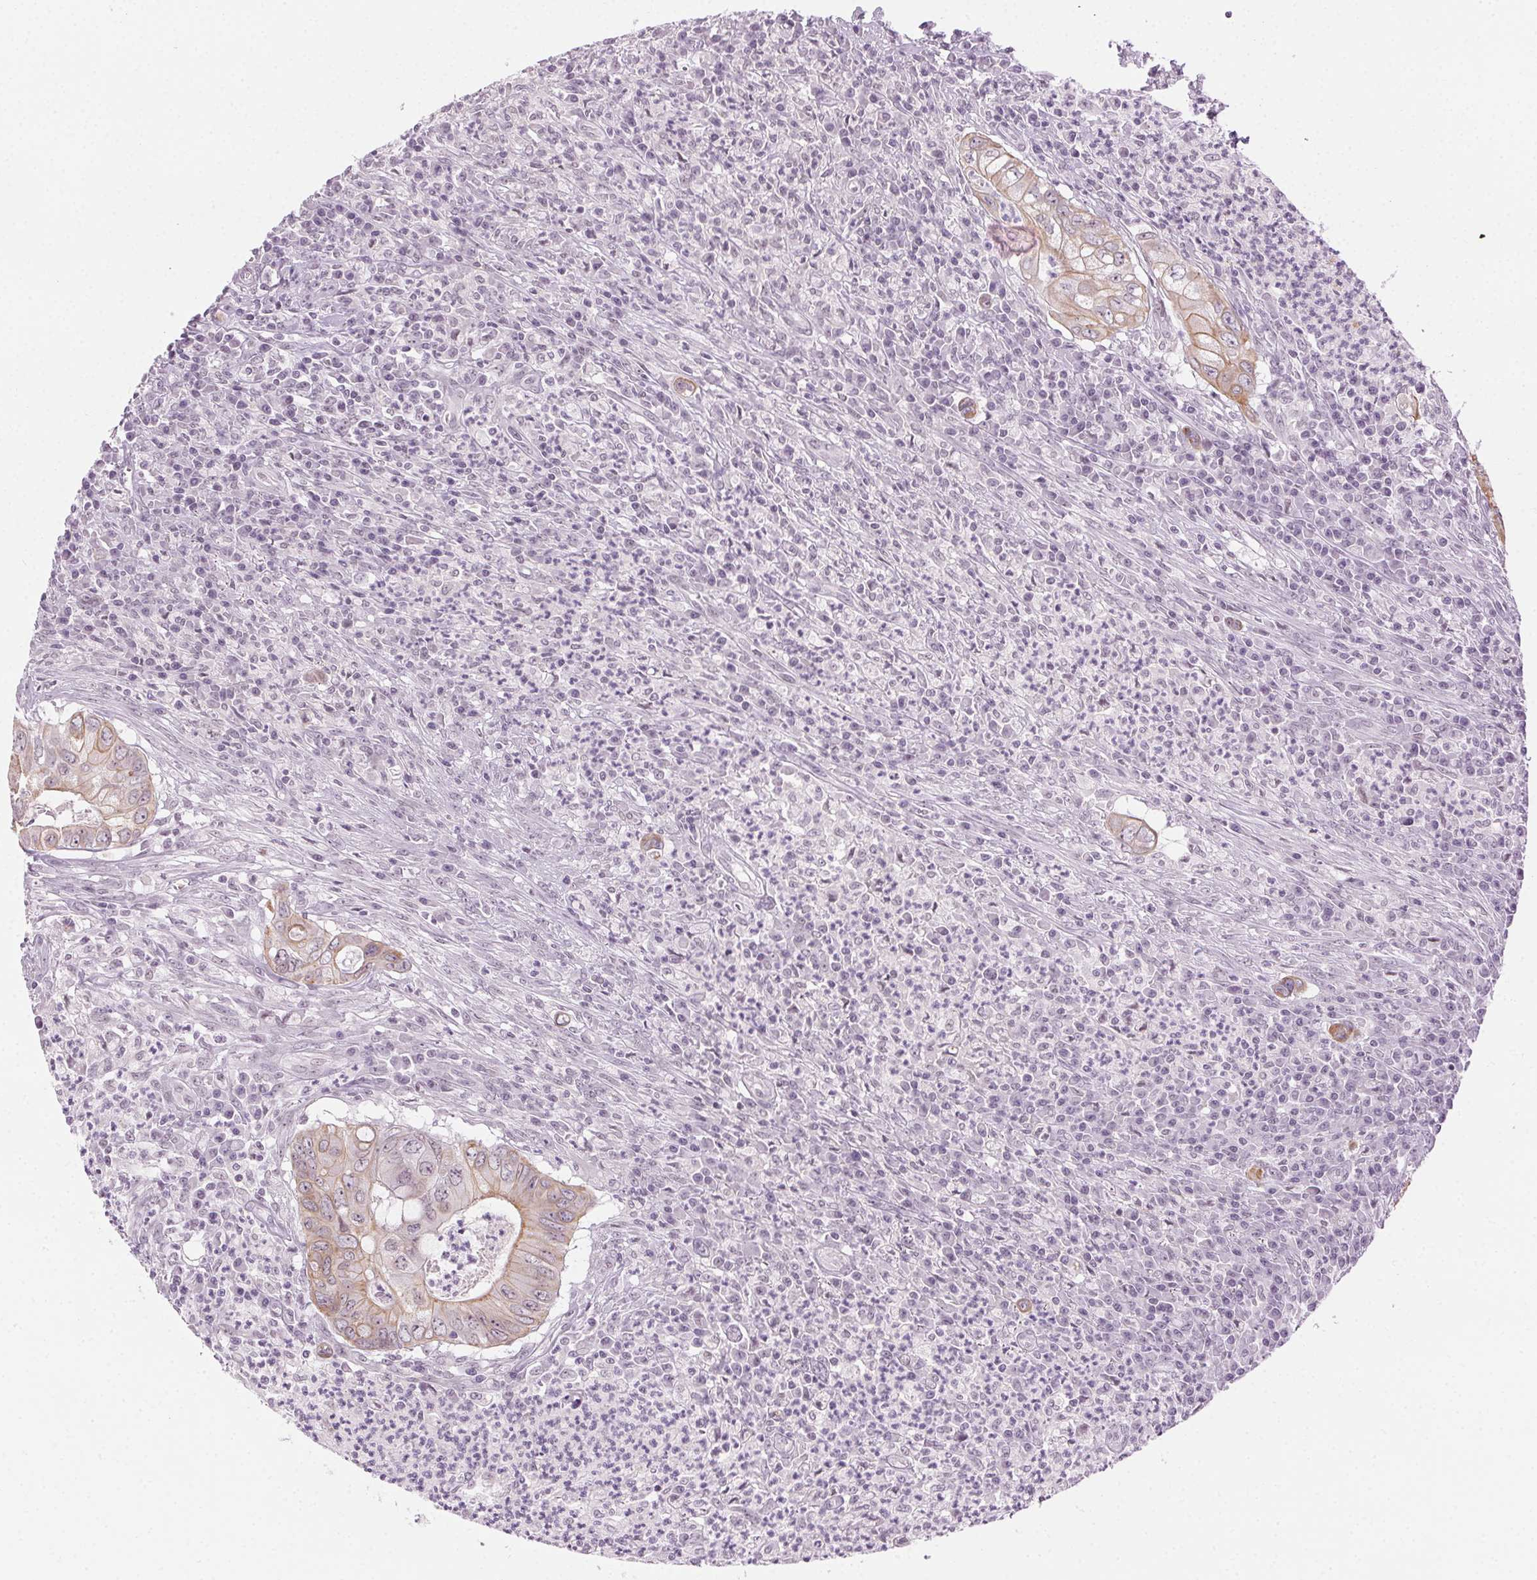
{"staining": {"intensity": "weak", "quantity": "25%-75%", "location": "cytoplasmic/membranous"}, "tissue": "colorectal cancer", "cell_type": "Tumor cells", "image_type": "cancer", "snomed": [{"axis": "morphology", "description": "Adenocarcinoma, NOS"}, {"axis": "topography", "description": "Colon"}], "caption": "This photomicrograph shows IHC staining of colorectal adenocarcinoma, with low weak cytoplasmic/membranous staining in approximately 25%-75% of tumor cells.", "gene": "AIF1L", "patient": {"sex": "female", "age": 74}}